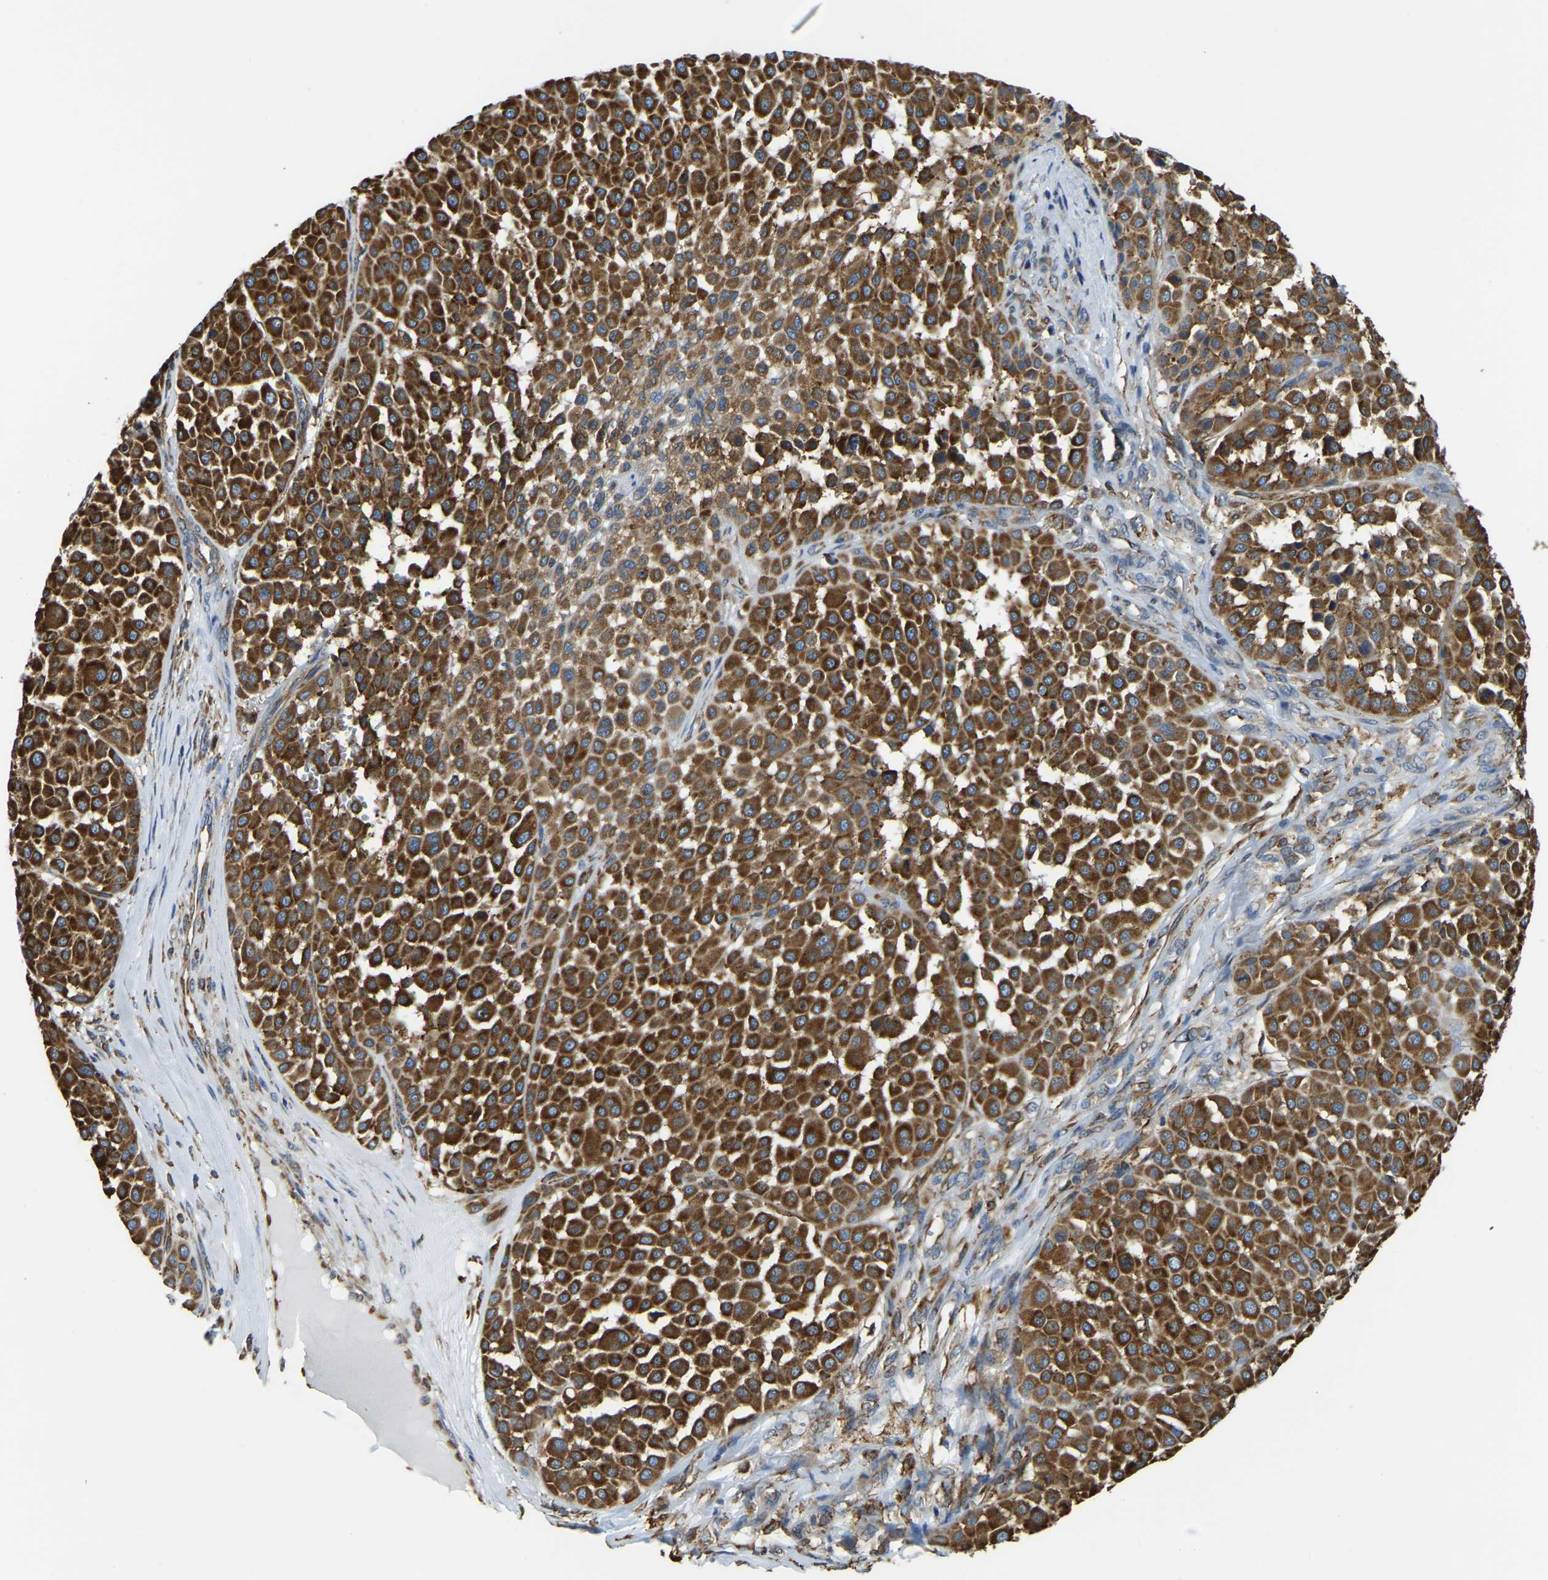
{"staining": {"intensity": "strong", "quantity": ">75%", "location": "cytoplasmic/membranous"}, "tissue": "melanoma", "cell_type": "Tumor cells", "image_type": "cancer", "snomed": [{"axis": "morphology", "description": "Malignant melanoma, Metastatic site"}, {"axis": "topography", "description": "Soft tissue"}], "caption": "High-power microscopy captured an immunohistochemistry micrograph of malignant melanoma (metastatic site), revealing strong cytoplasmic/membranous positivity in about >75% of tumor cells.", "gene": "RNF115", "patient": {"sex": "male", "age": 41}}